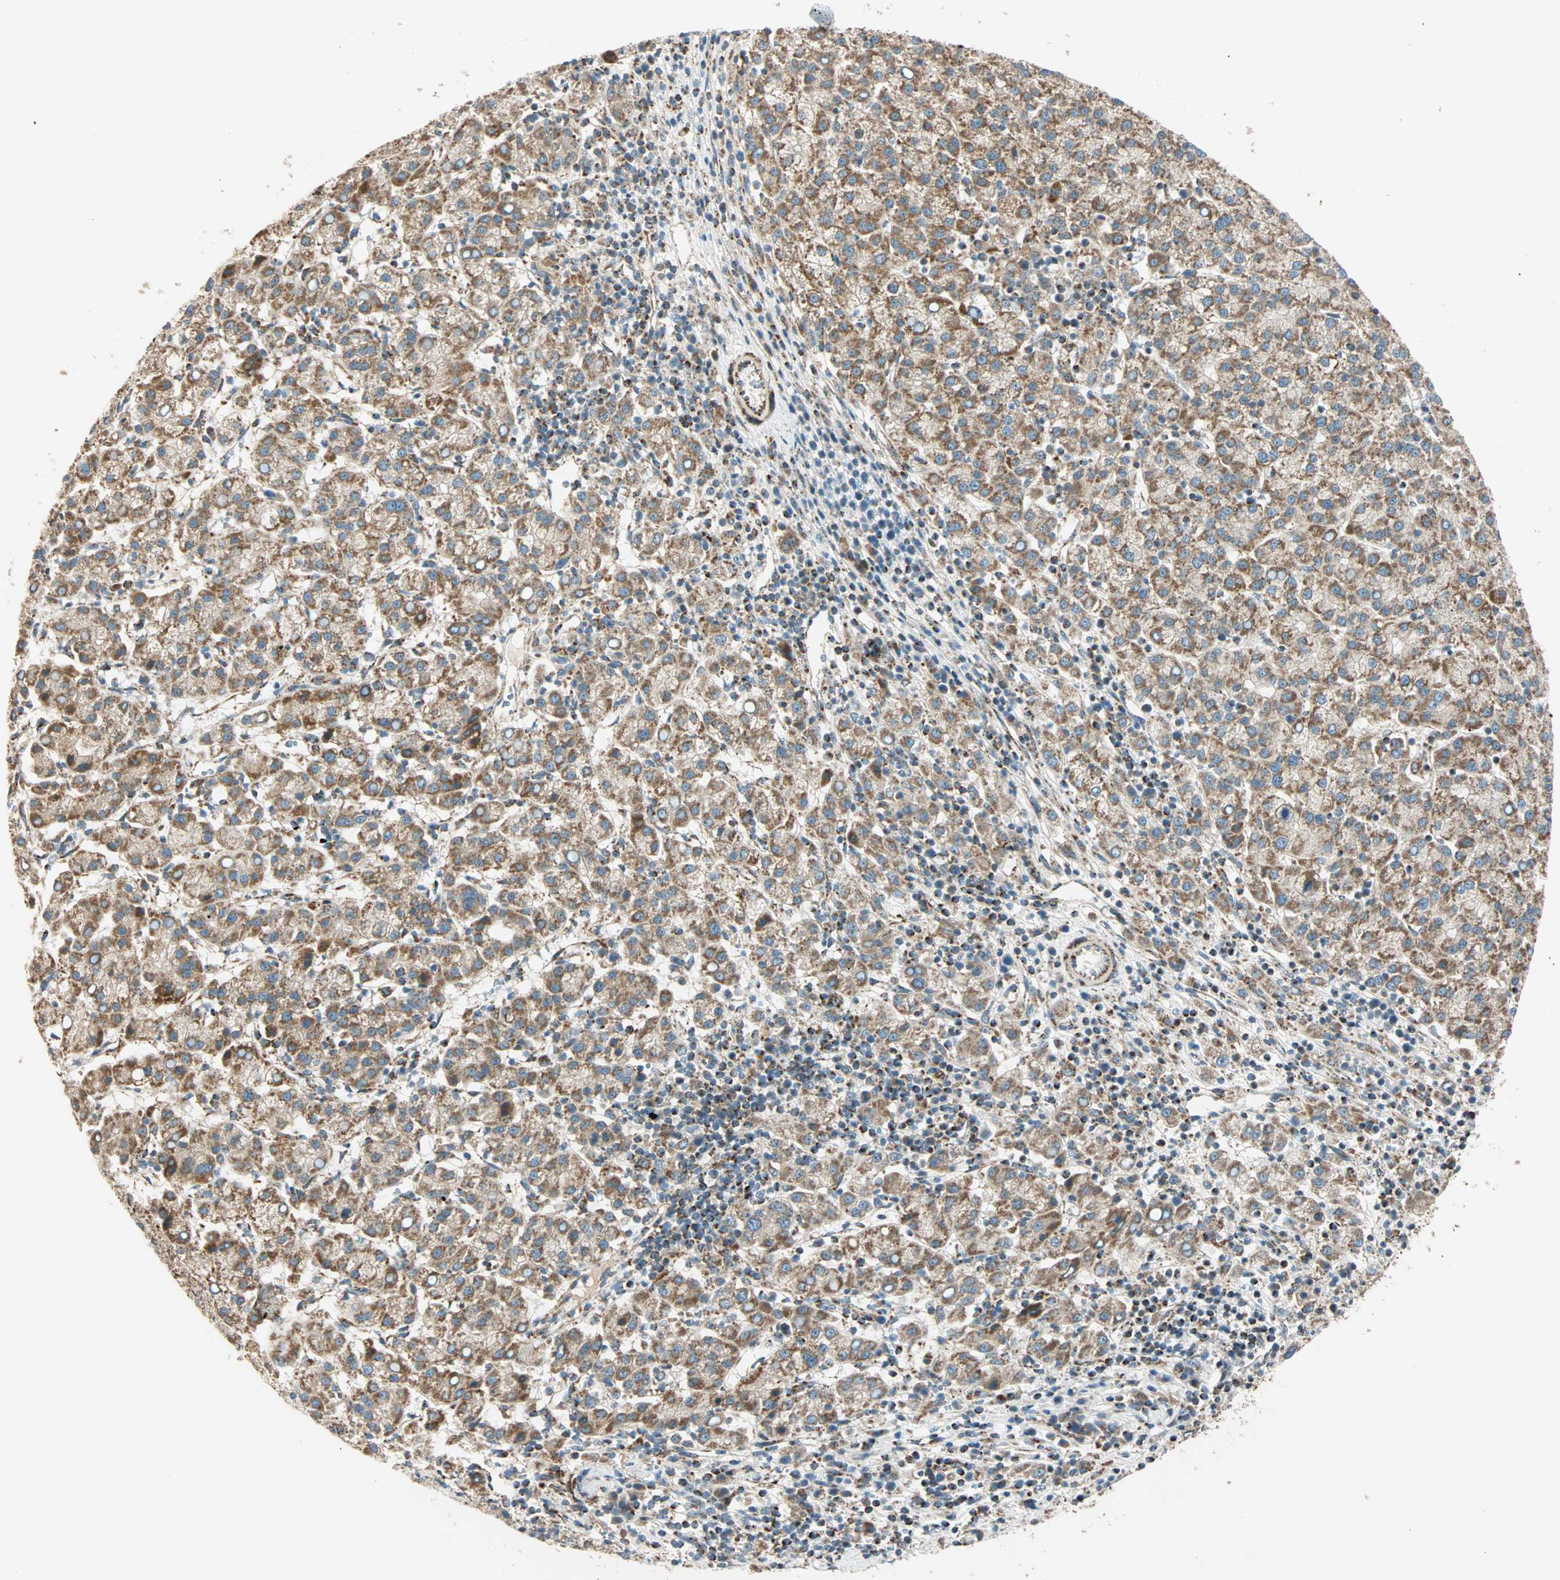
{"staining": {"intensity": "weak", "quantity": ">75%", "location": "cytoplasmic/membranous"}, "tissue": "liver cancer", "cell_type": "Tumor cells", "image_type": "cancer", "snomed": [{"axis": "morphology", "description": "Carcinoma, Hepatocellular, NOS"}, {"axis": "topography", "description": "Liver"}], "caption": "Immunohistochemical staining of human hepatocellular carcinoma (liver) demonstrates low levels of weak cytoplasmic/membranous positivity in about >75% of tumor cells. The staining was performed using DAB to visualize the protein expression in brown, while the nuclei were stained in blue with hematoxylin (Magnification: 20x).", "gene": "SPRY4", "patient": {"sex": "female", "age": 58}}